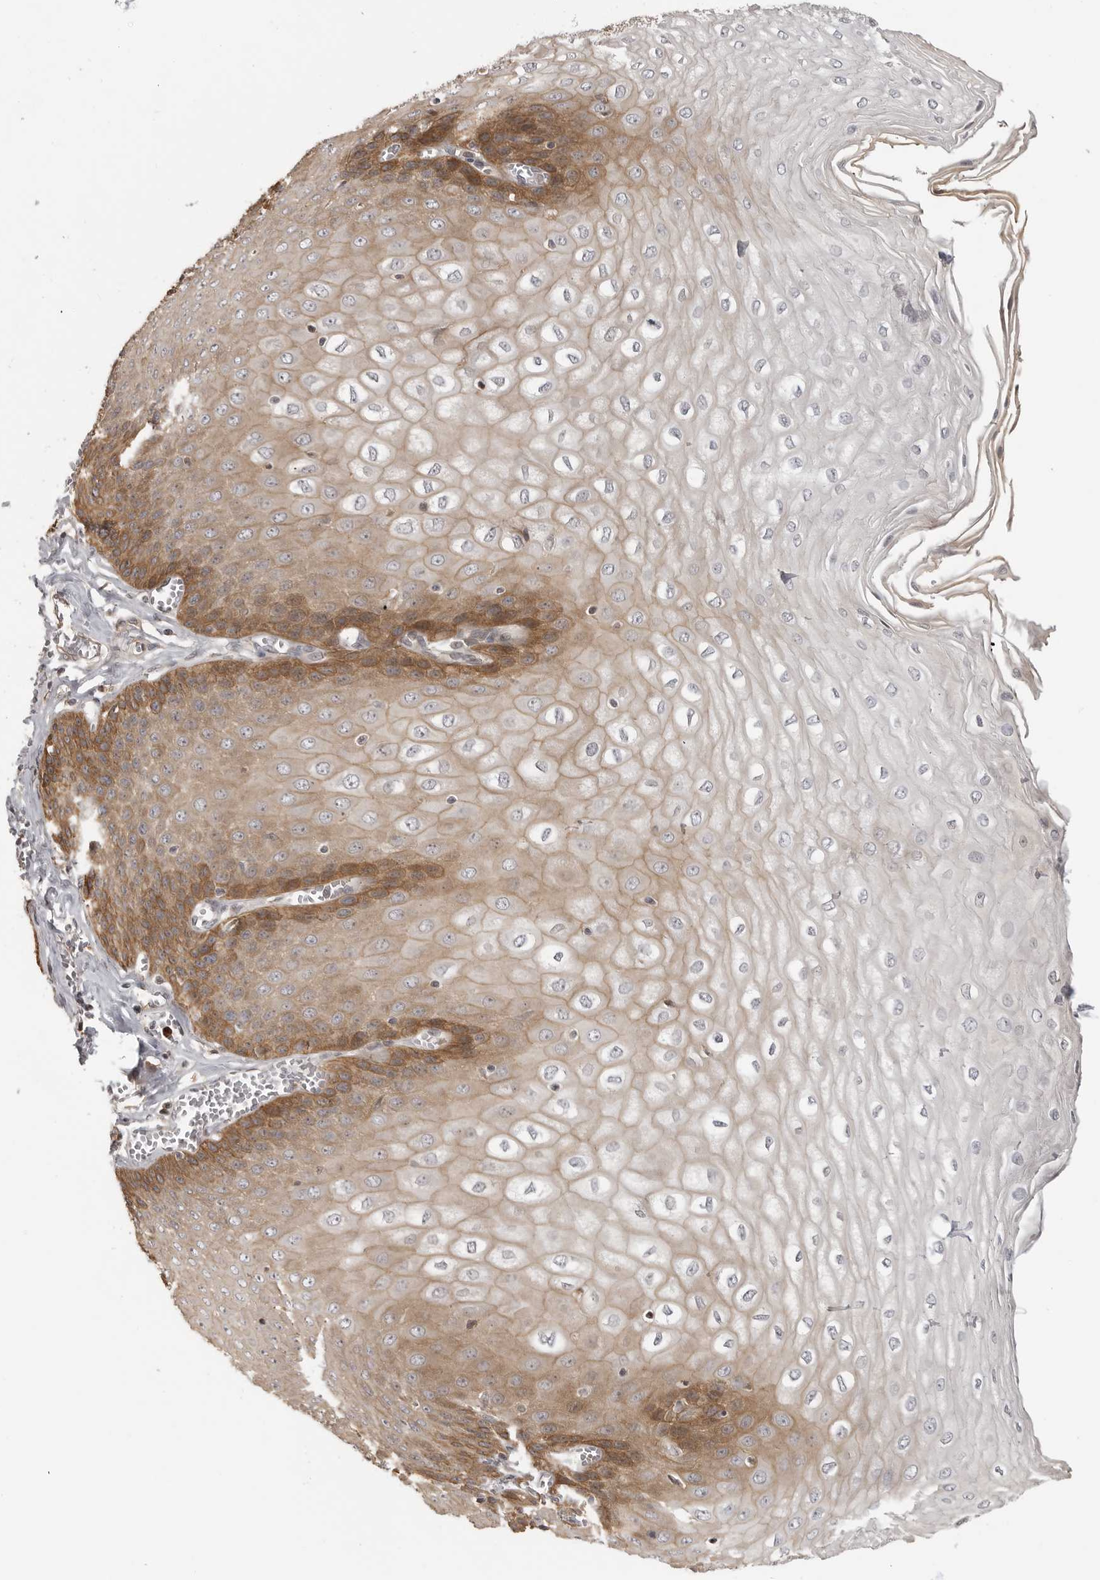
{"staining": {"intensity": "moderate", "quantity": "25%-75%", "location": "cytoplasmic/membranous"}, "tissue": "esophagus", "cell_type": "Squamous epithelial cells", "image_type": "normal", "snomed": [{"axis": "morphology", "description": "Normal tissue, NOS"}, {"axis": "topography", "description": "Esophagus"}], "caption": "Protein staining displays moderate cytoplasmic/membranous positivity in about 25%-75% of squamous epithelial cells in benign esophagus.", "gene": "IDO1", "patient": {"sex": "male", "age": 60}}